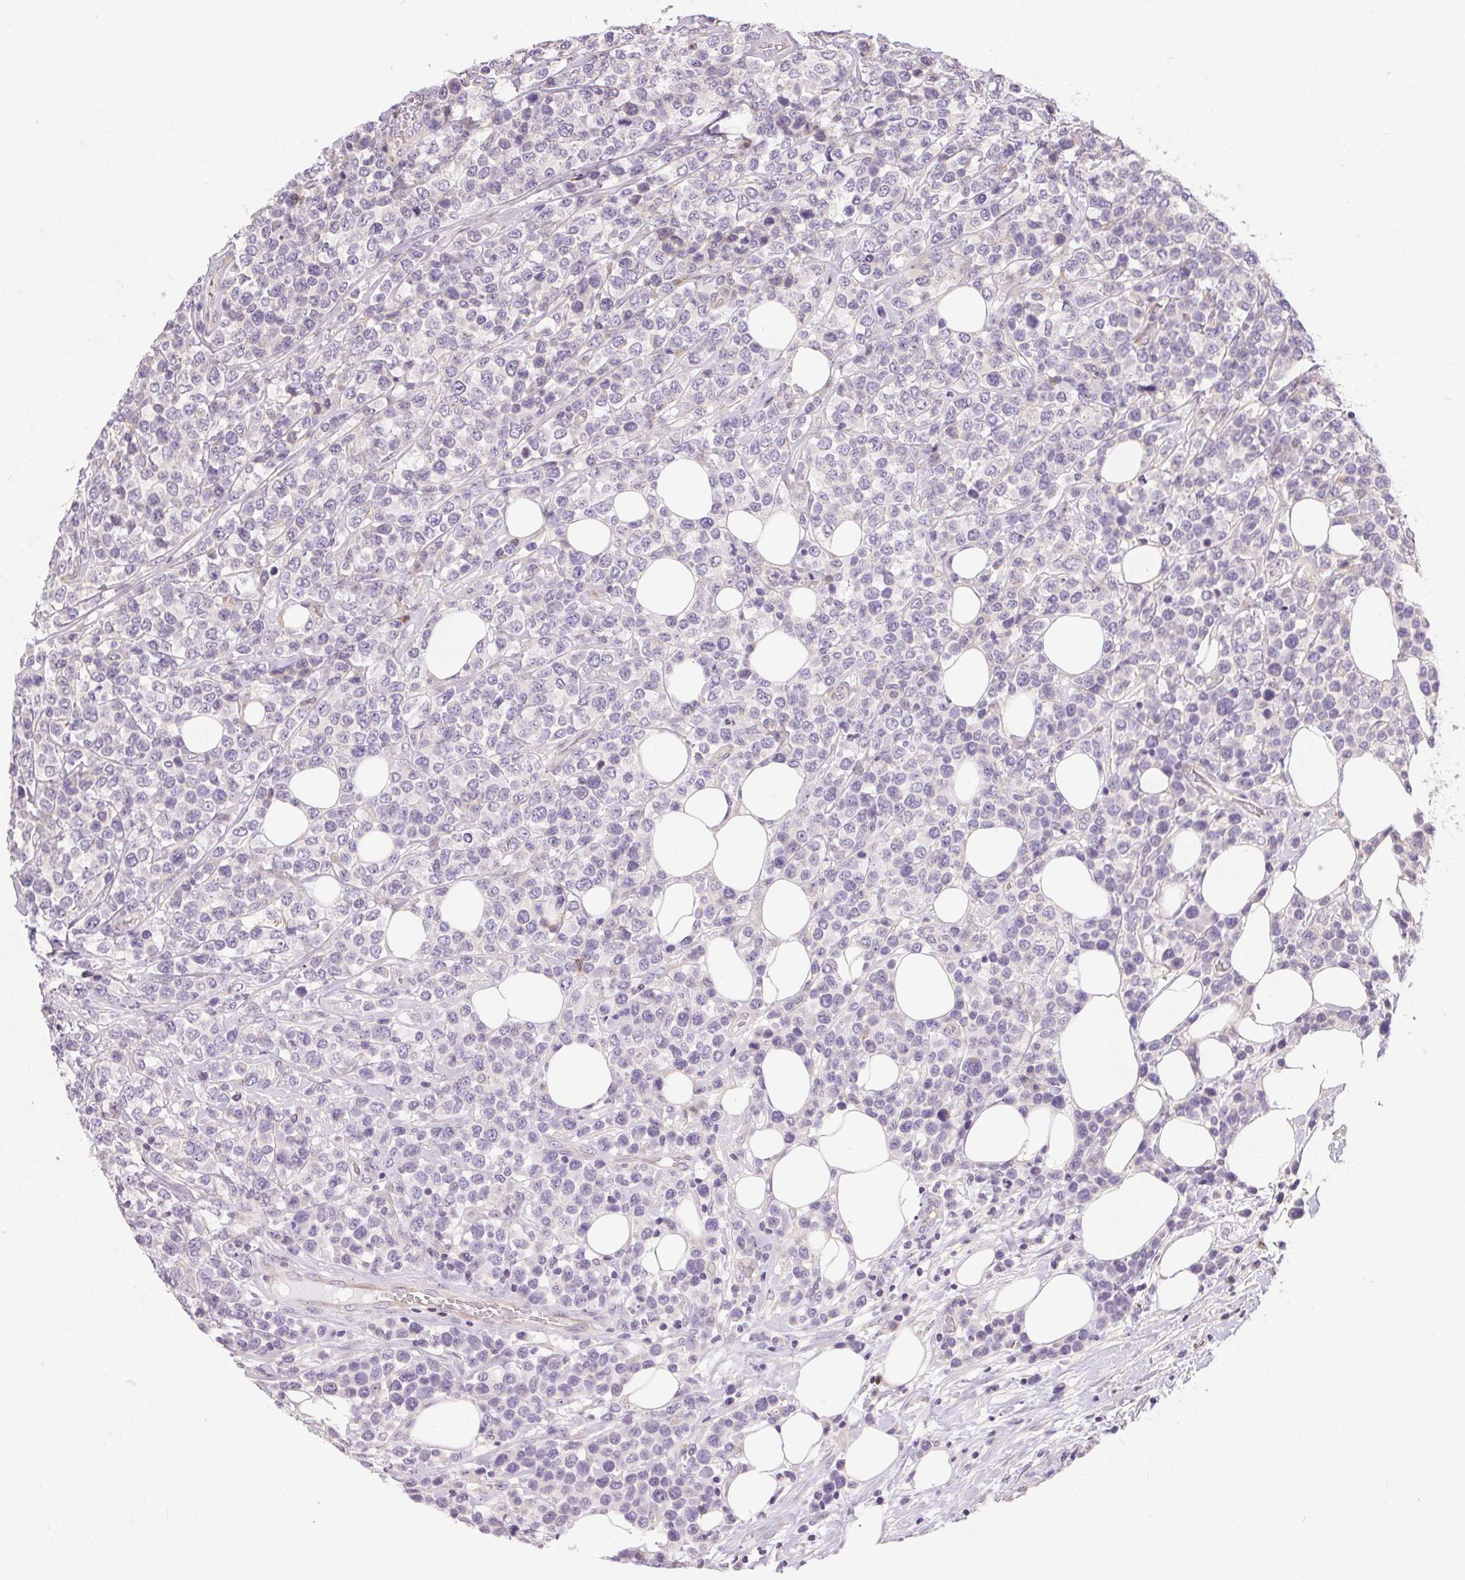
{"staining": {"intensity": "negative", "quantity": "none", "location": "none"}, "tissue": "lymphoma", "cell_type": "Tumor cells", "image_type": "cancer", "snomed": [{"axis": "morphology", "description": "Malignant lymphoma, non-Hodgkin's type, High grade"}, {"axis": "topography", "description": "Soft tissue"}], "caption": "An image of human lymphoma is negative for staining in tumor cells.", "gene": "UNC13B", "patient": {"sex": "female", "age": 56}}